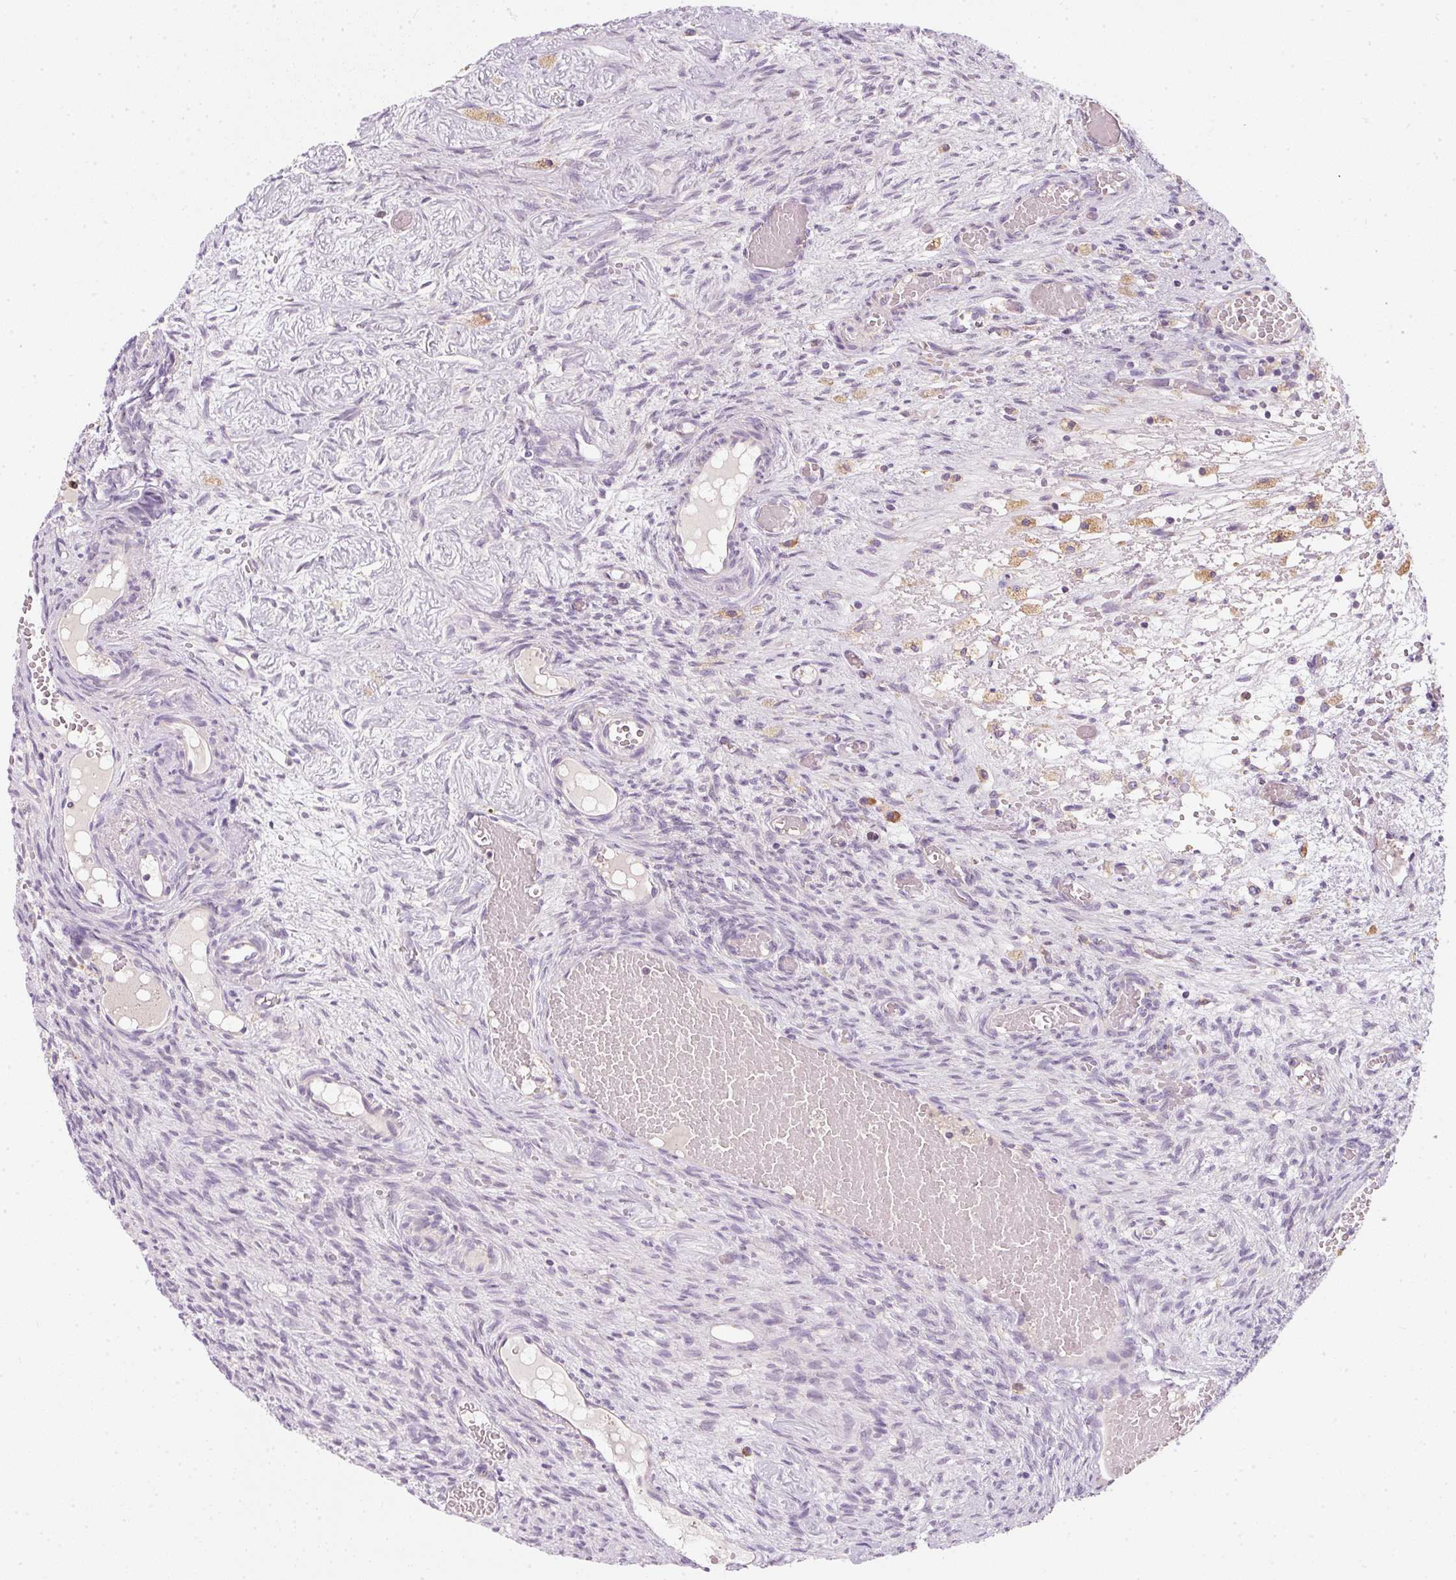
{"staining": {"intensity": "weak", "quantity": ">75%", "location": "cytoplasmic/membranous"}, "tissue": "ovary", "cell_type": "Follicle cells", "image_type": "normal", "snomed": [{"axis": "morphology", "description": "Normal tissue, NOS"}, {"axis": "topography", "description": "Ovary"}], "caption": "Immunohistochemical staining of normal ovary exhibits >75% levels of weak cytoplasmic/membranous protein staining in about >75% of follicle cells. (DAB (3,3'-diaminobenzidine) = brown stain, brightfield microscopy at high magnification).", "gene": "MORN4", "patient": {"sex": "female", "age": 67}}